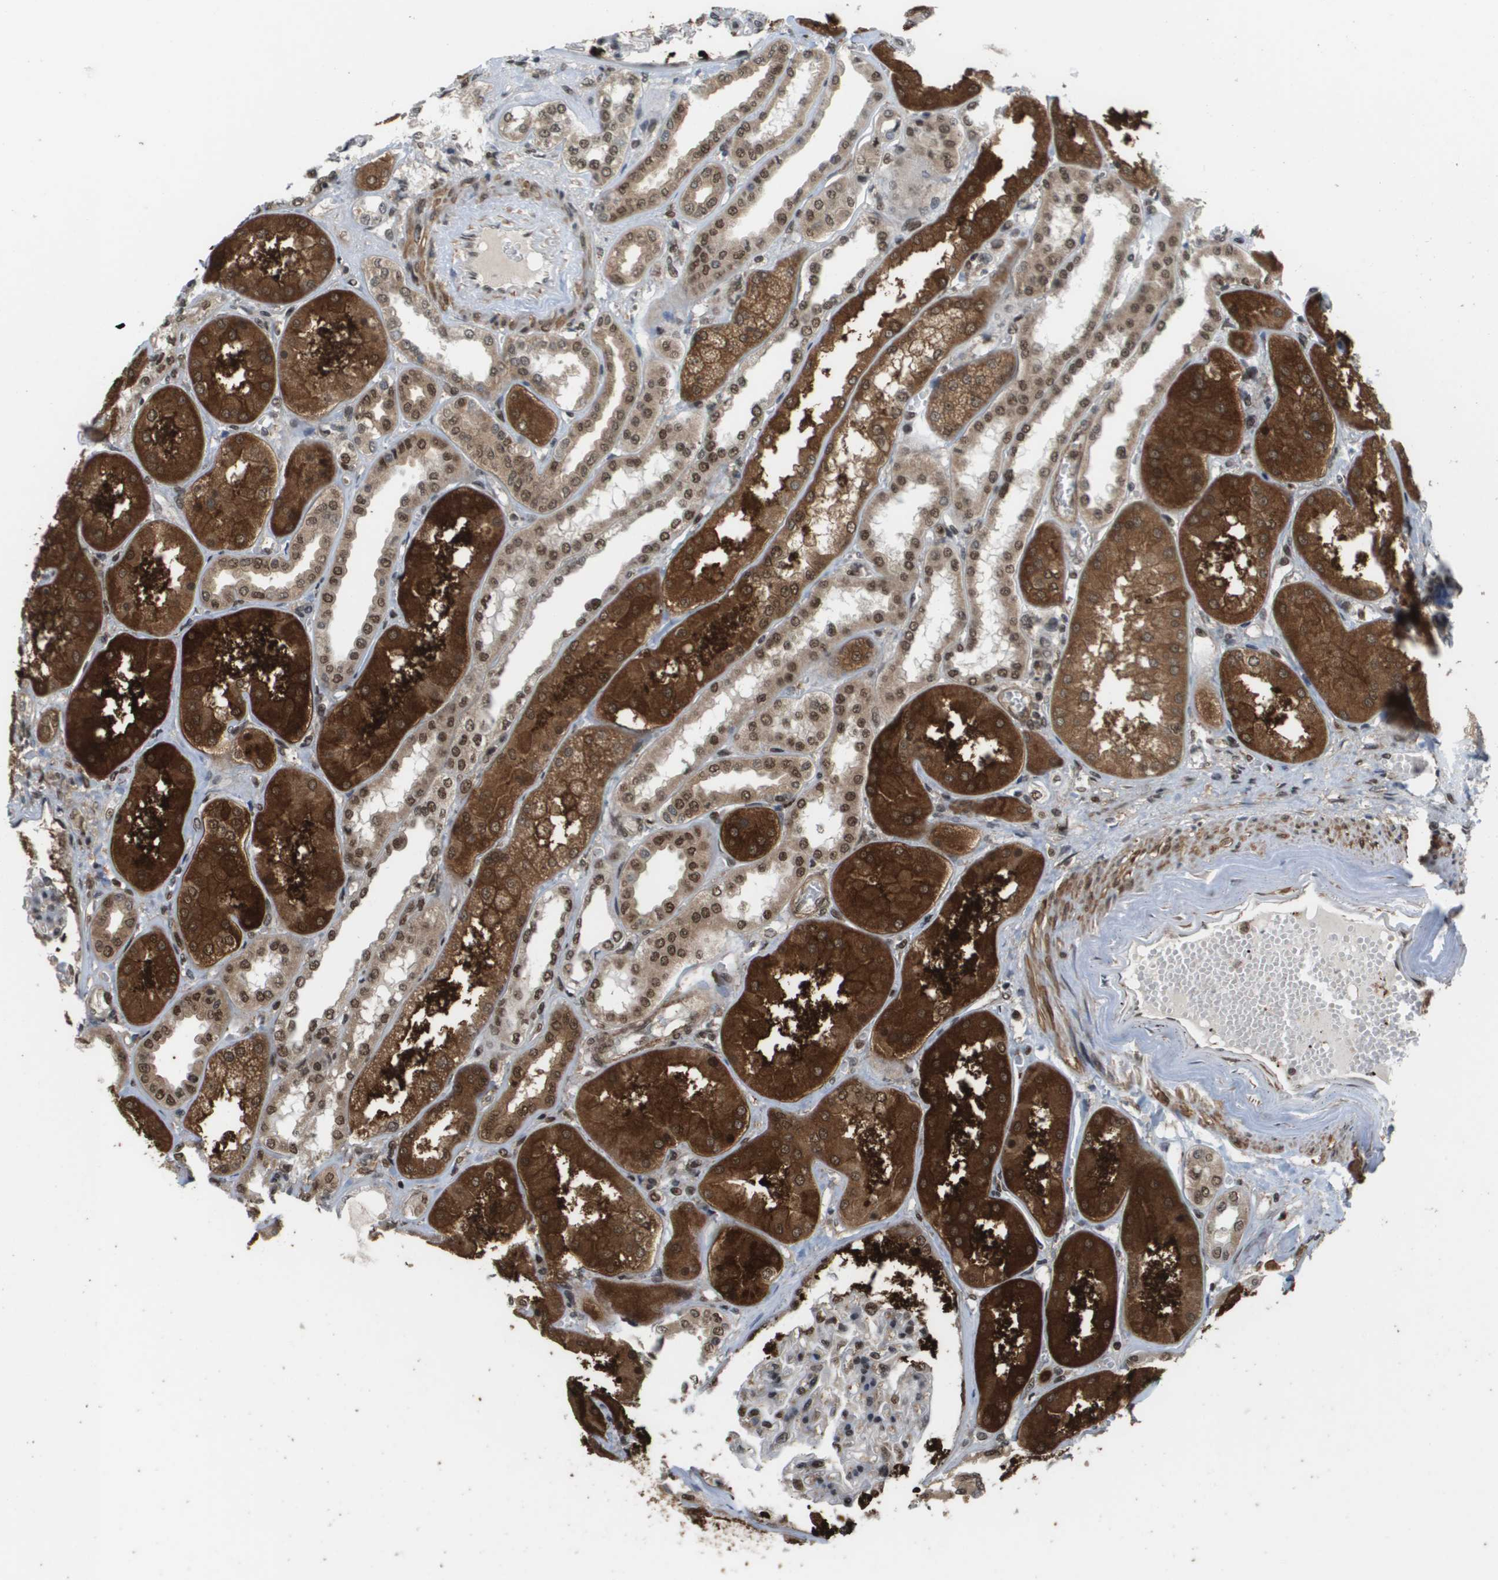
{"staining": {"intensity": "moderate", "quantity": "25%-75%", "location": "nuclear"}, "tissue": "kidney", "cell_type": "Cells in glomeruli", "image_type": "normal", "snomed": [{"axis": "morphology", "description": "Normal tissue, NOS"}, {"axis": "topography", "description": "Kidney"}], "caption": "This is a micrograph of immunohistochemistry staining of normal kidney, which shows moderate positivity in the nuclear of cells in glomeruli.", "gene": "PRCC", "patient": {"sex": "female", "age": 56}}